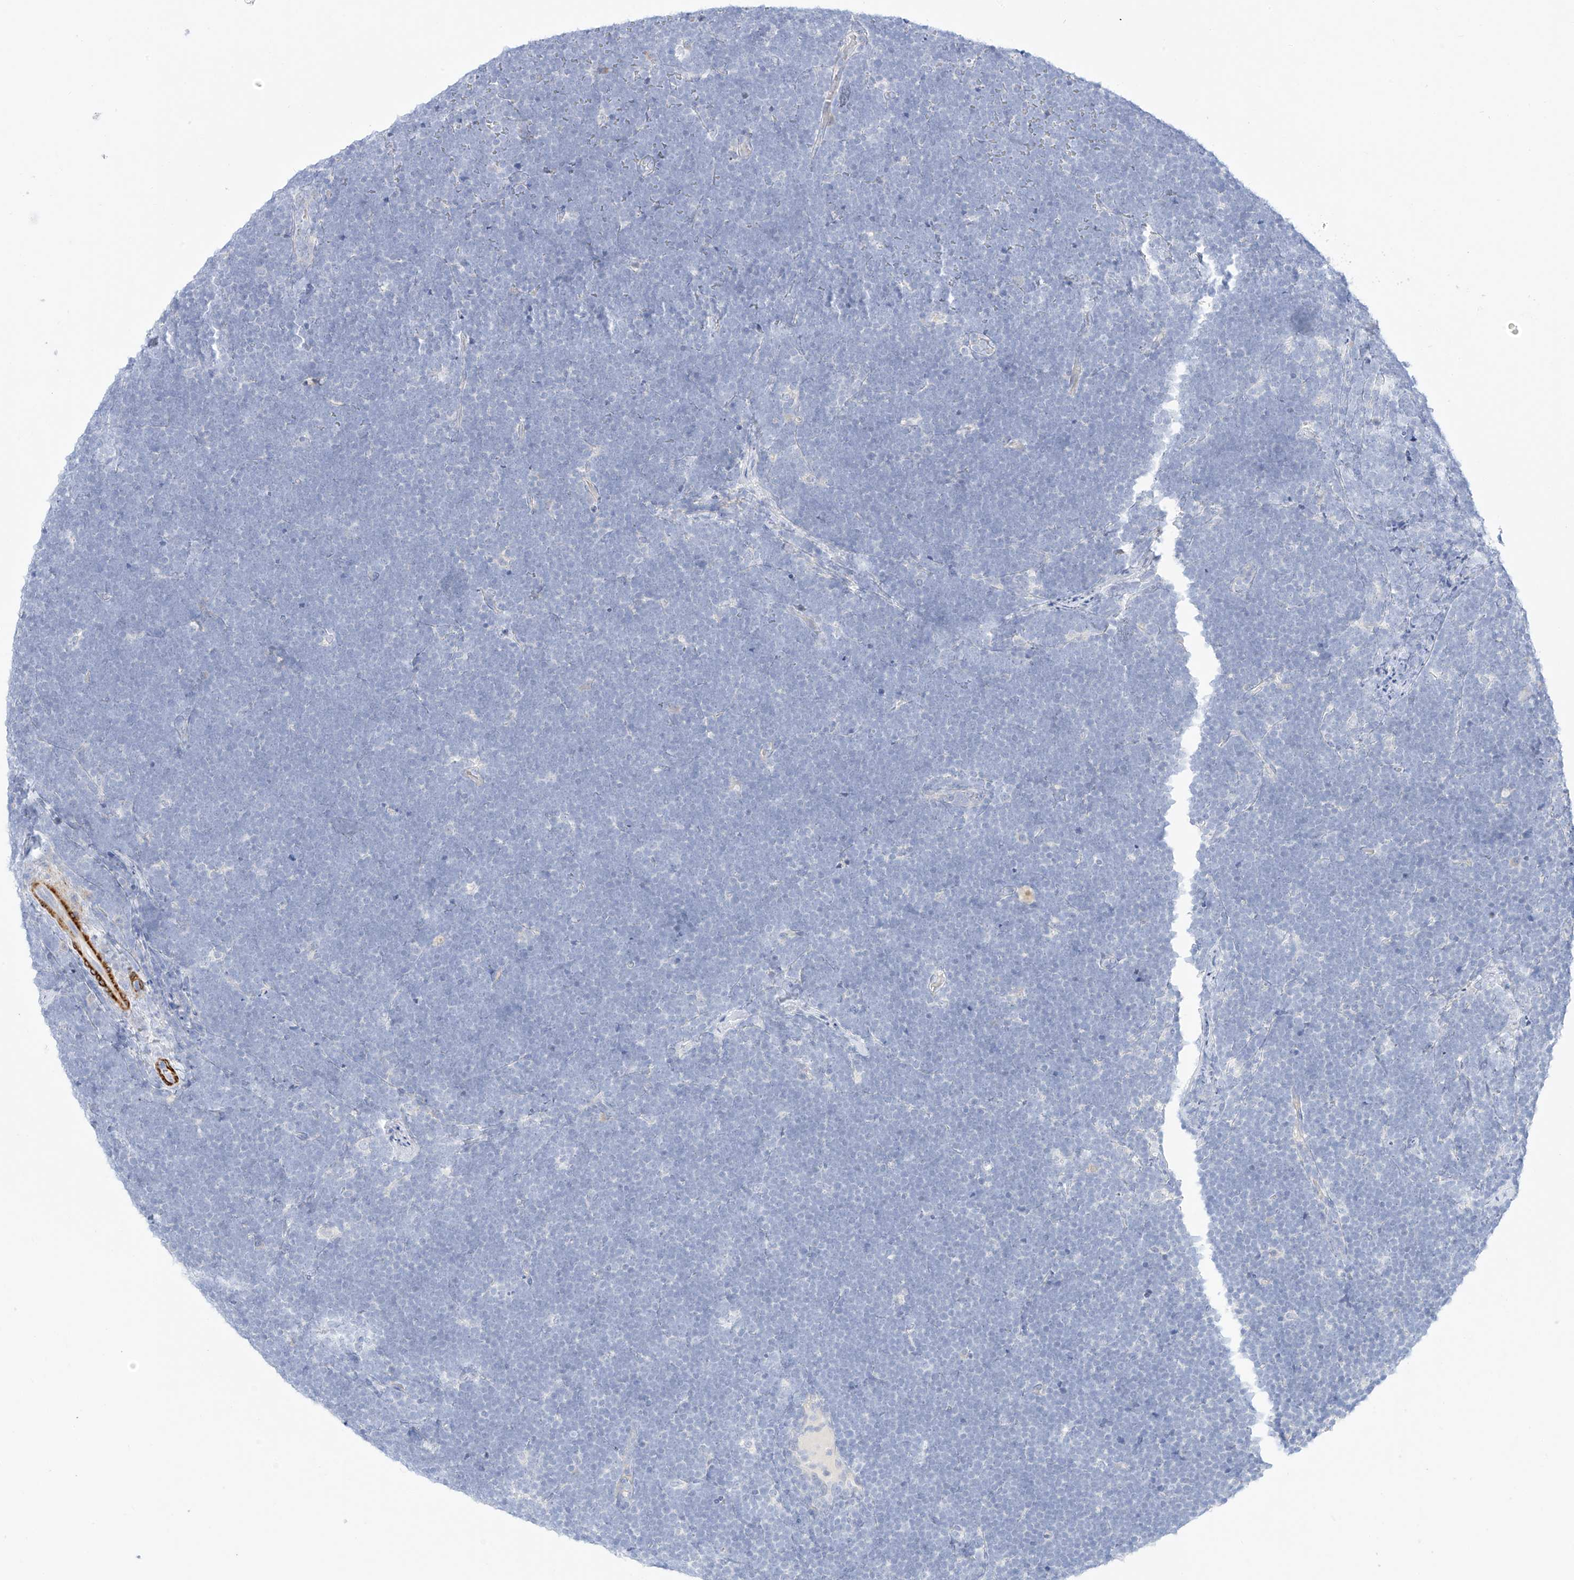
{"staining": {"intensity": "negative", "quantity": "none", "location": "none"}, "tissue": "lymphoma", "cell_type": "Tumor cells", "image_type": "cancer", "snomed": [{"axis": "morphology", "description": "Malignant lymphoma, non-Hodgkin's type, High grade"}, {"axis": "topography", "description": "Lymph node"}], "caption": "This histopathology image is of lymphoma stained with immunohistochemistry (IHC) to label a protein in brown with the nuclei are counter-stained blue. There is no positivity in tumor cells. (Stains: DAB (3,3'-diaminobenzidine) immunohistochemistry (IHC) with hematoxylin counter stain, Microscopy: brightfield microscopy at high magnification).", "gene": "ST3GAL5", "patient": {"sex": "male", "age": 13}}